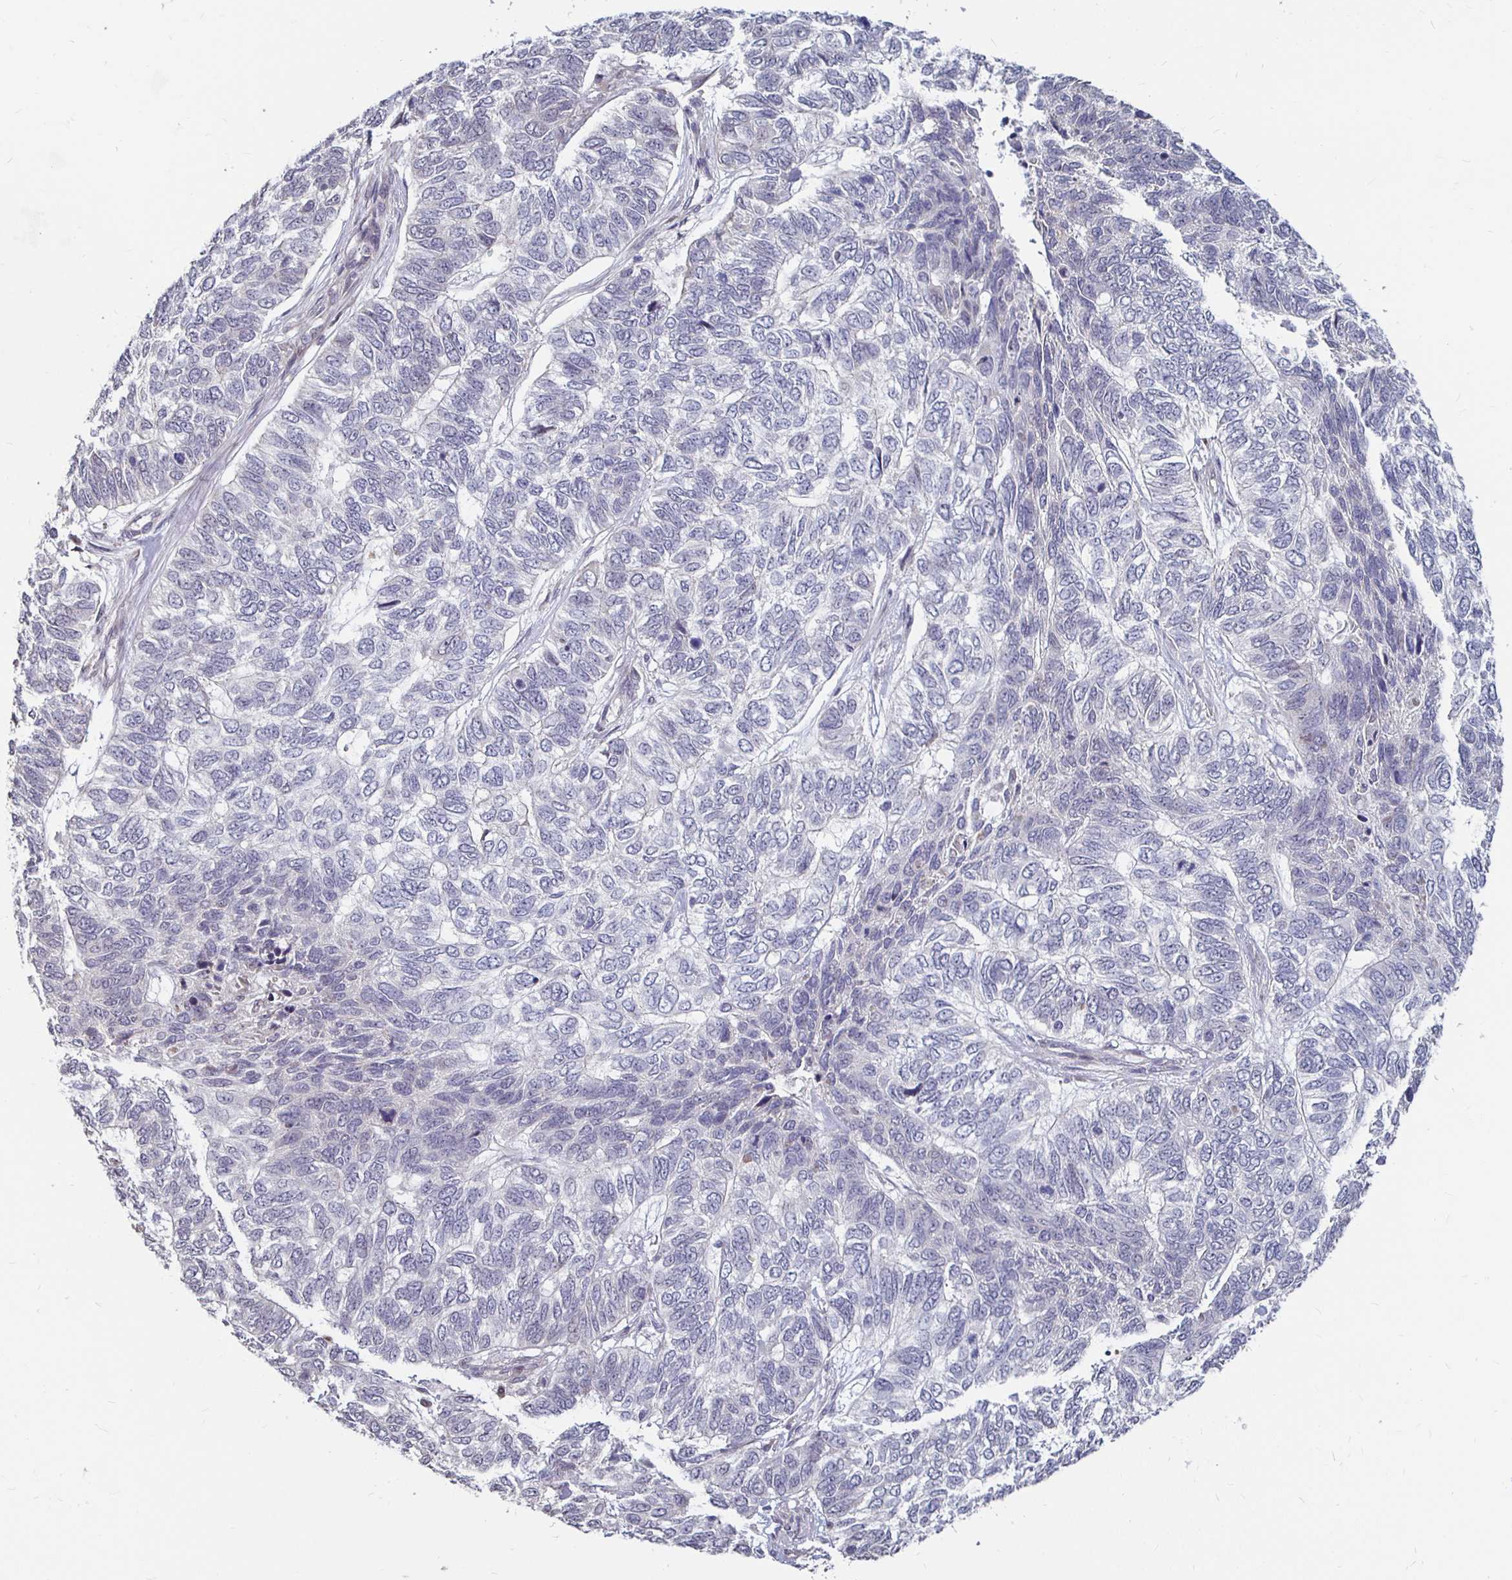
{"staining": {"intensity": "negative", "quantity": "none", "location": "none"}, "tissue": "skin cancer", "cell_type": "Tumor cells", "image_type": "cancer", "snomed": [{"axis": "morphology", "description": "Basal cell carcinoma"}, {"axis": "topography", "description": "Skin"}], "caption": "This is an IHC histopathology image of human skin cancer. There is no expression in tumor cells.", "gene": "CAPN11", "patient": {"sex": "female", "age": 65}}